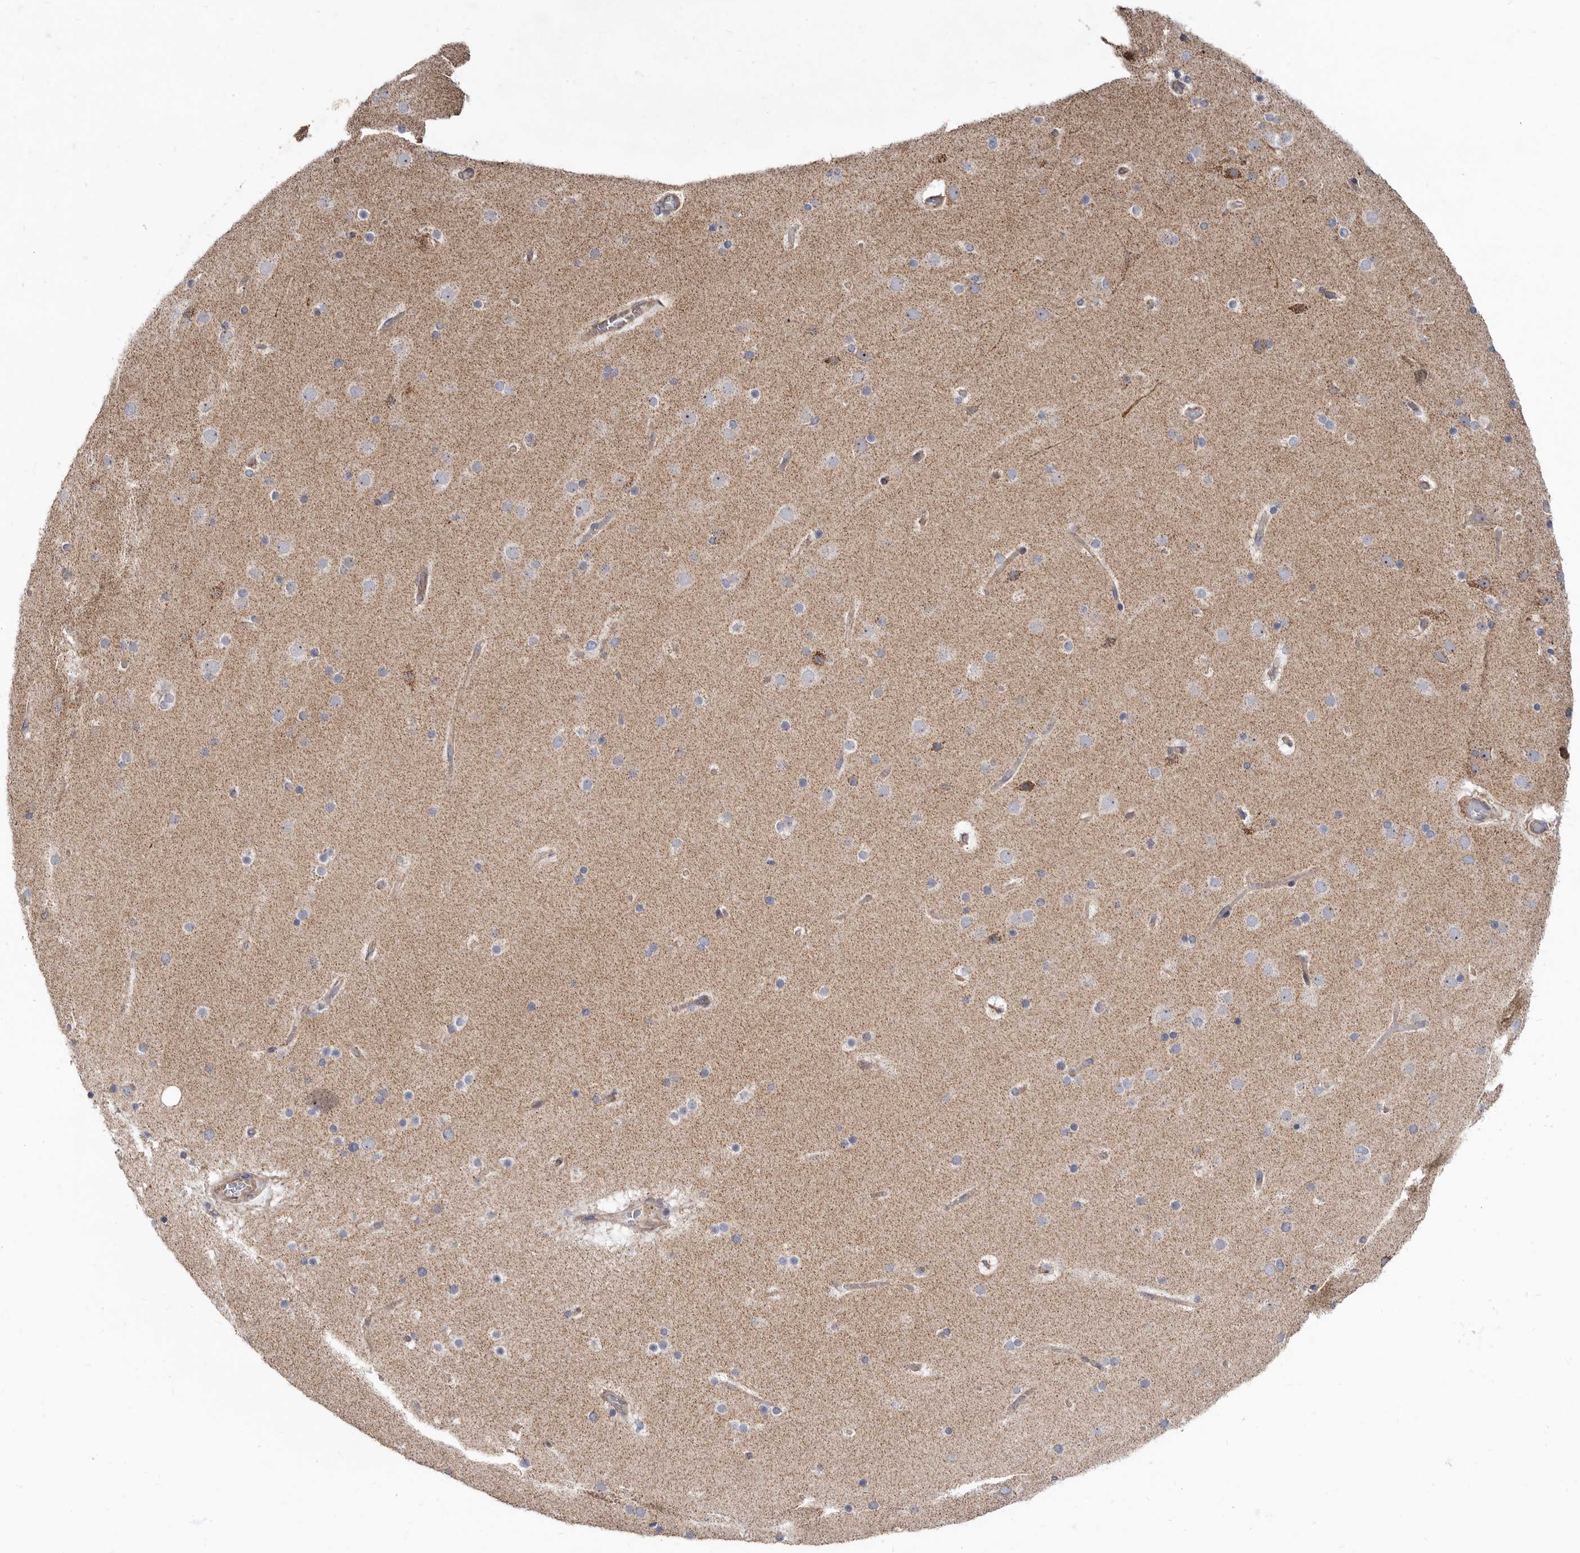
{"staining": {"intensity": "negative", "quantity": "none", "location": "none"}, "tissue": "cerebral cortex", "cell_type": "Endothelial cells", "image_type": "normal", "snomed": [{"axis": "morphology", "description": "Normal tissue, NOS"}, {"axis": "topography", "description": "Cerebral cortex"}], "caption": "An immunohistochemistry image of benign cerebral cortex is shown. There is no staining in endothelial cells of cerebral cortex. (DAB immunohistochemistry (IHC) with hematoxylin counter stain).", "gene": "FMO2", "patient": {"sex": "male", "age": 57}}